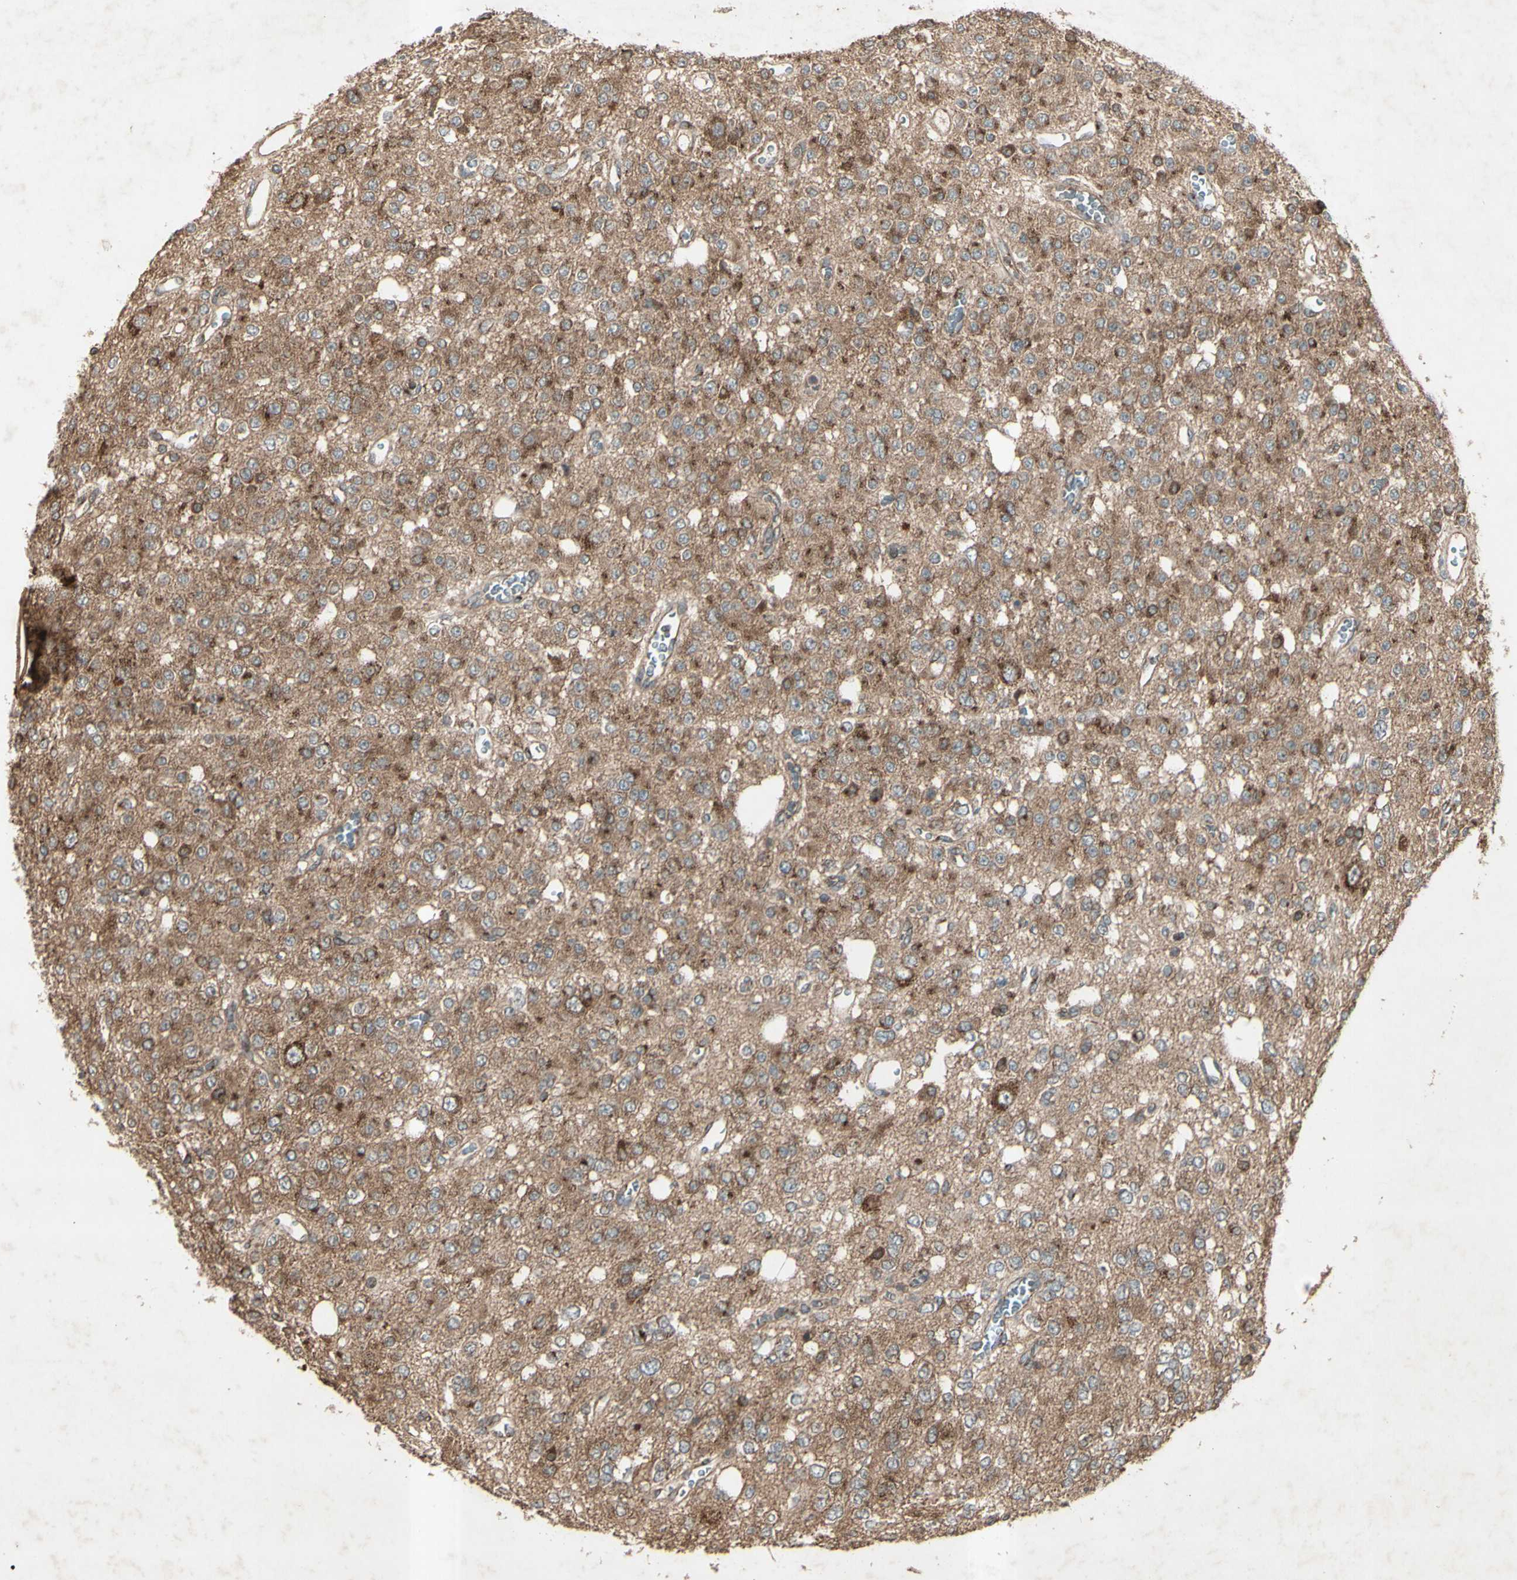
{"staining": {"intensity": "moderate", "quantity": ">75%", "location": "cytoplasmic/membranous"}, "tissue": "glioma", "cell_type": "Tumor cells", "image_type": "cancer", "snomed": [{"axis": "morphology", "description": "Glioma, malignant, Low grade"}, {"axis": "topography", "description": "Brain"}], "caption": "This micrograph reveals glioma stained with immunohistochemistry to label a protein in brown. The cytoplasmic/membranous of tumor cells show moderate positivity for the protein. Nuclei are counter-stained blue.", "gene": "AP1G1", "patient": {"sex": "male", "age": 38}}